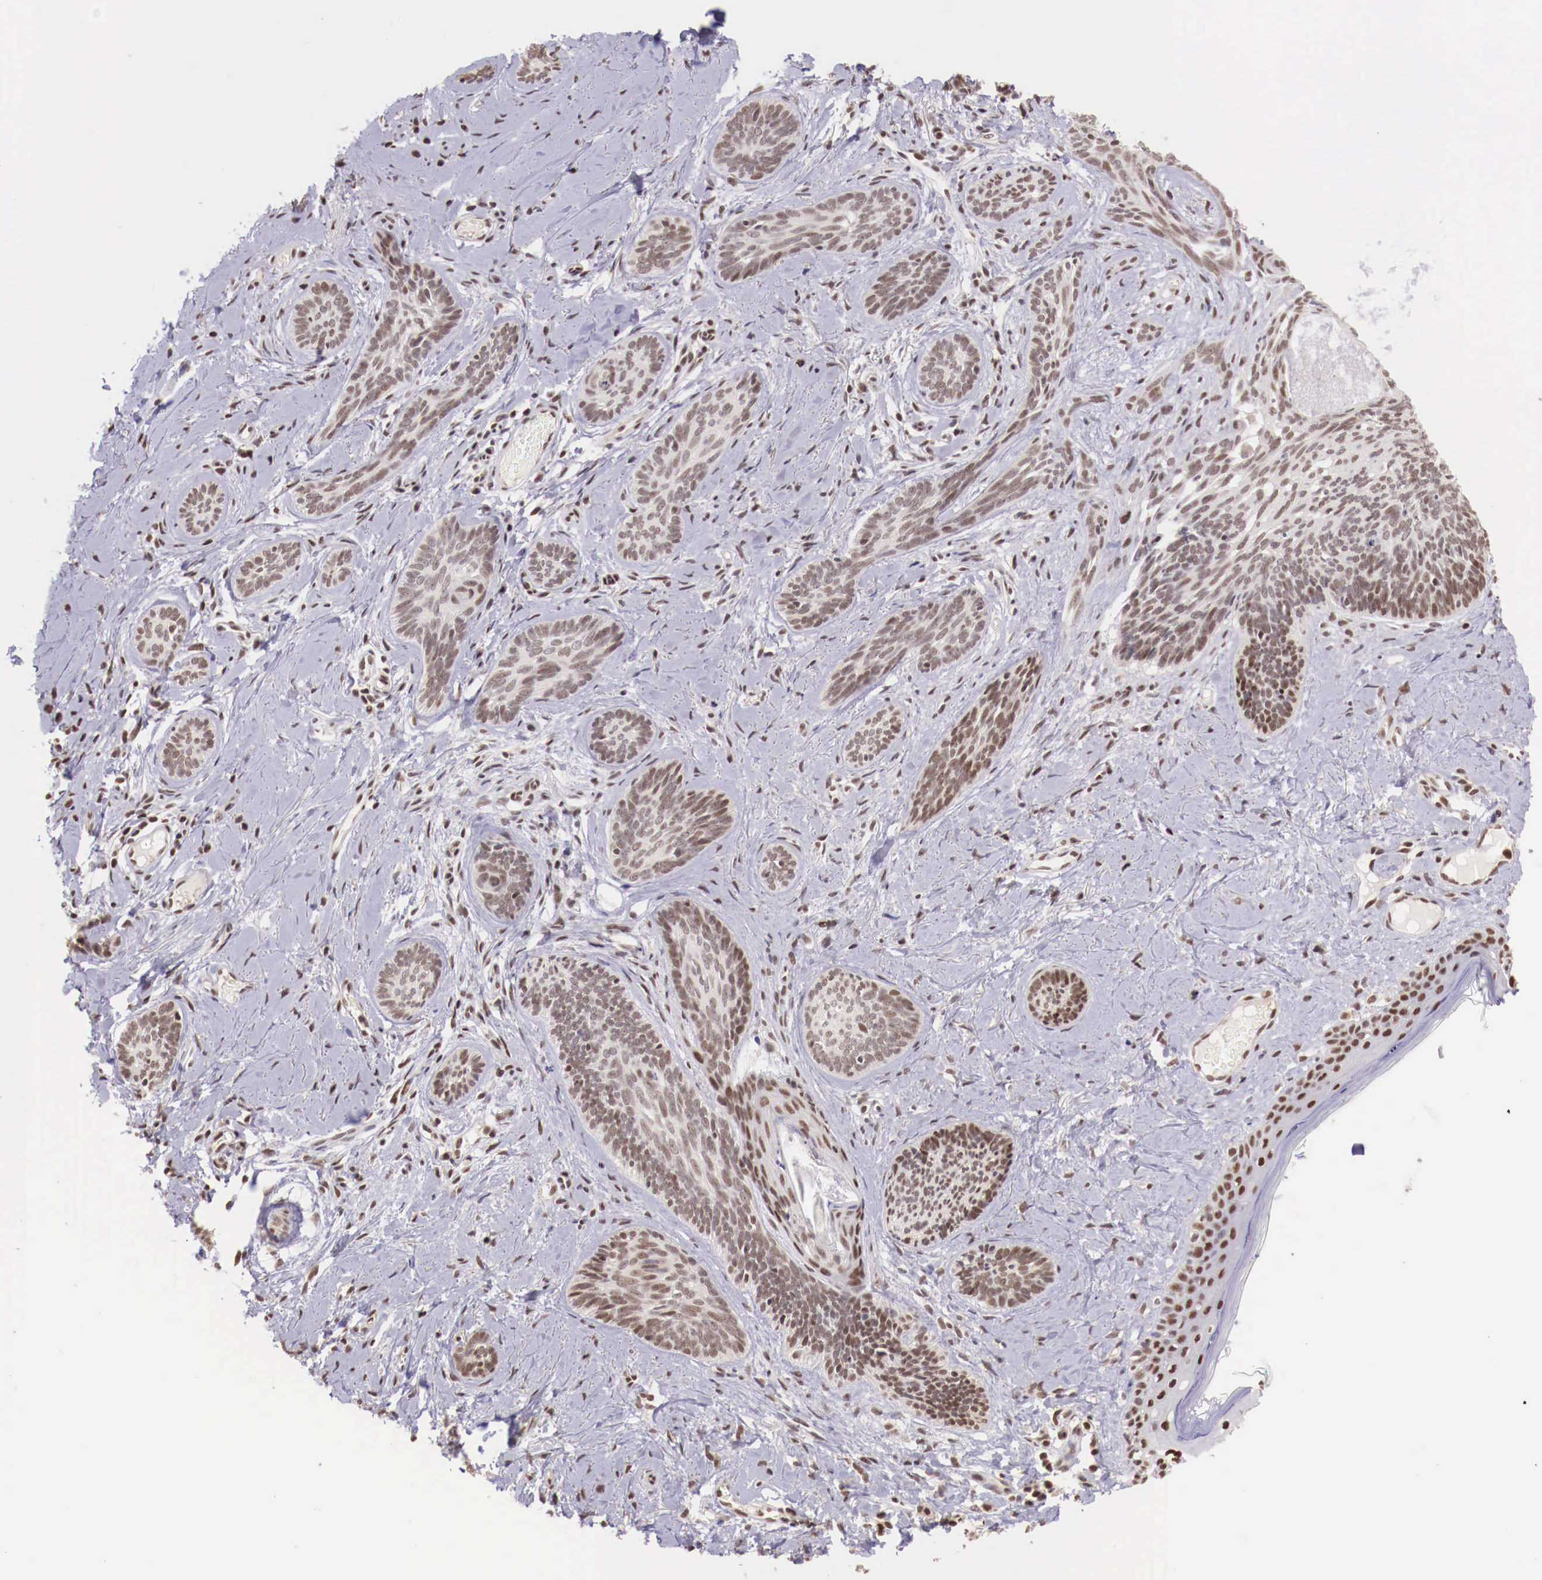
{"staining": {"intensity": "weak", "quantity": "25%-75%", "location": "nuclear"}, "tissue": "skin cancer", "cell_type": "Tumor cells", "image_type": "cancer", "snomed": [{"axis": "morphology", "description": "Basal cell carcinoma"}, {"axis": "topography", "description": "Skin"}], "caption": "Immunohistochemical staining of basal cell carcinoma (skin) shows weak nuclear protein expression in approximately 25%-75% of tumor cells. The staining is performed using DAB (3,3'-diaminobenzidine) brown chromogen to label protein expression. The nuclei are counter-stained blue using hematoxylin.", "gene": "SP1", "patient": {"sex": "female", "age": 81}}